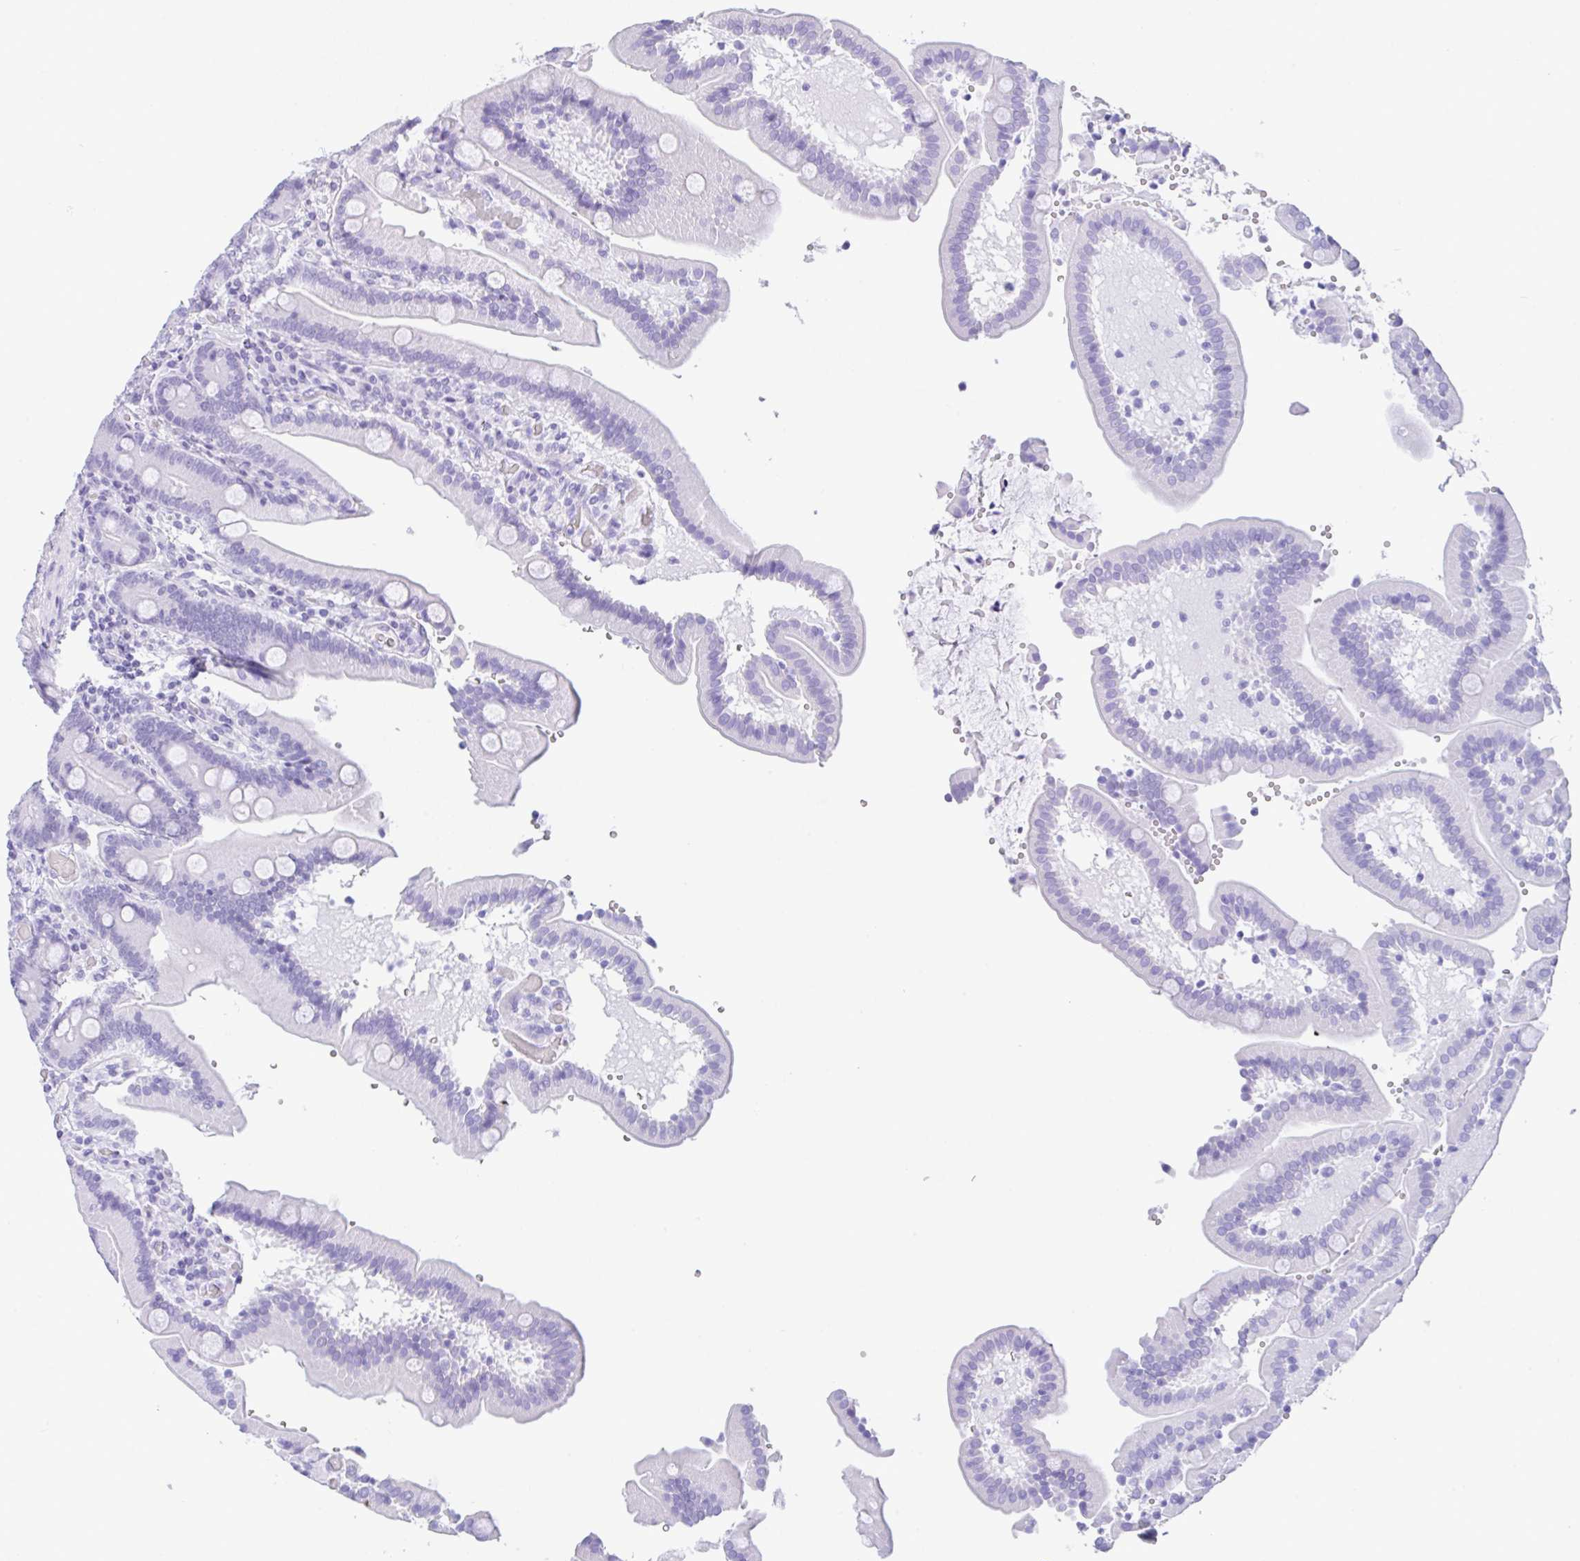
{"staining": {"intensity": "negative", "quantity": "none", "location": "none"}, "tissue": "duodenum", "cell_type": "Glandular cells", "image_type": "normal", "snomed": [{"axis": "morphology", "description": "Normal tissue, NOS"}, {"axis": "topography", "description": "Duodenum"}], "caption": "Glandular cells are negative for protein expression in benign human duodenum. Brightfield microscopy of immunohistochemistry stained with DAB (brown) and hematoxylin (blue), captured at high magnification.", "gene": "CPA1", "patient": {"sex": "female", "age": 62}}